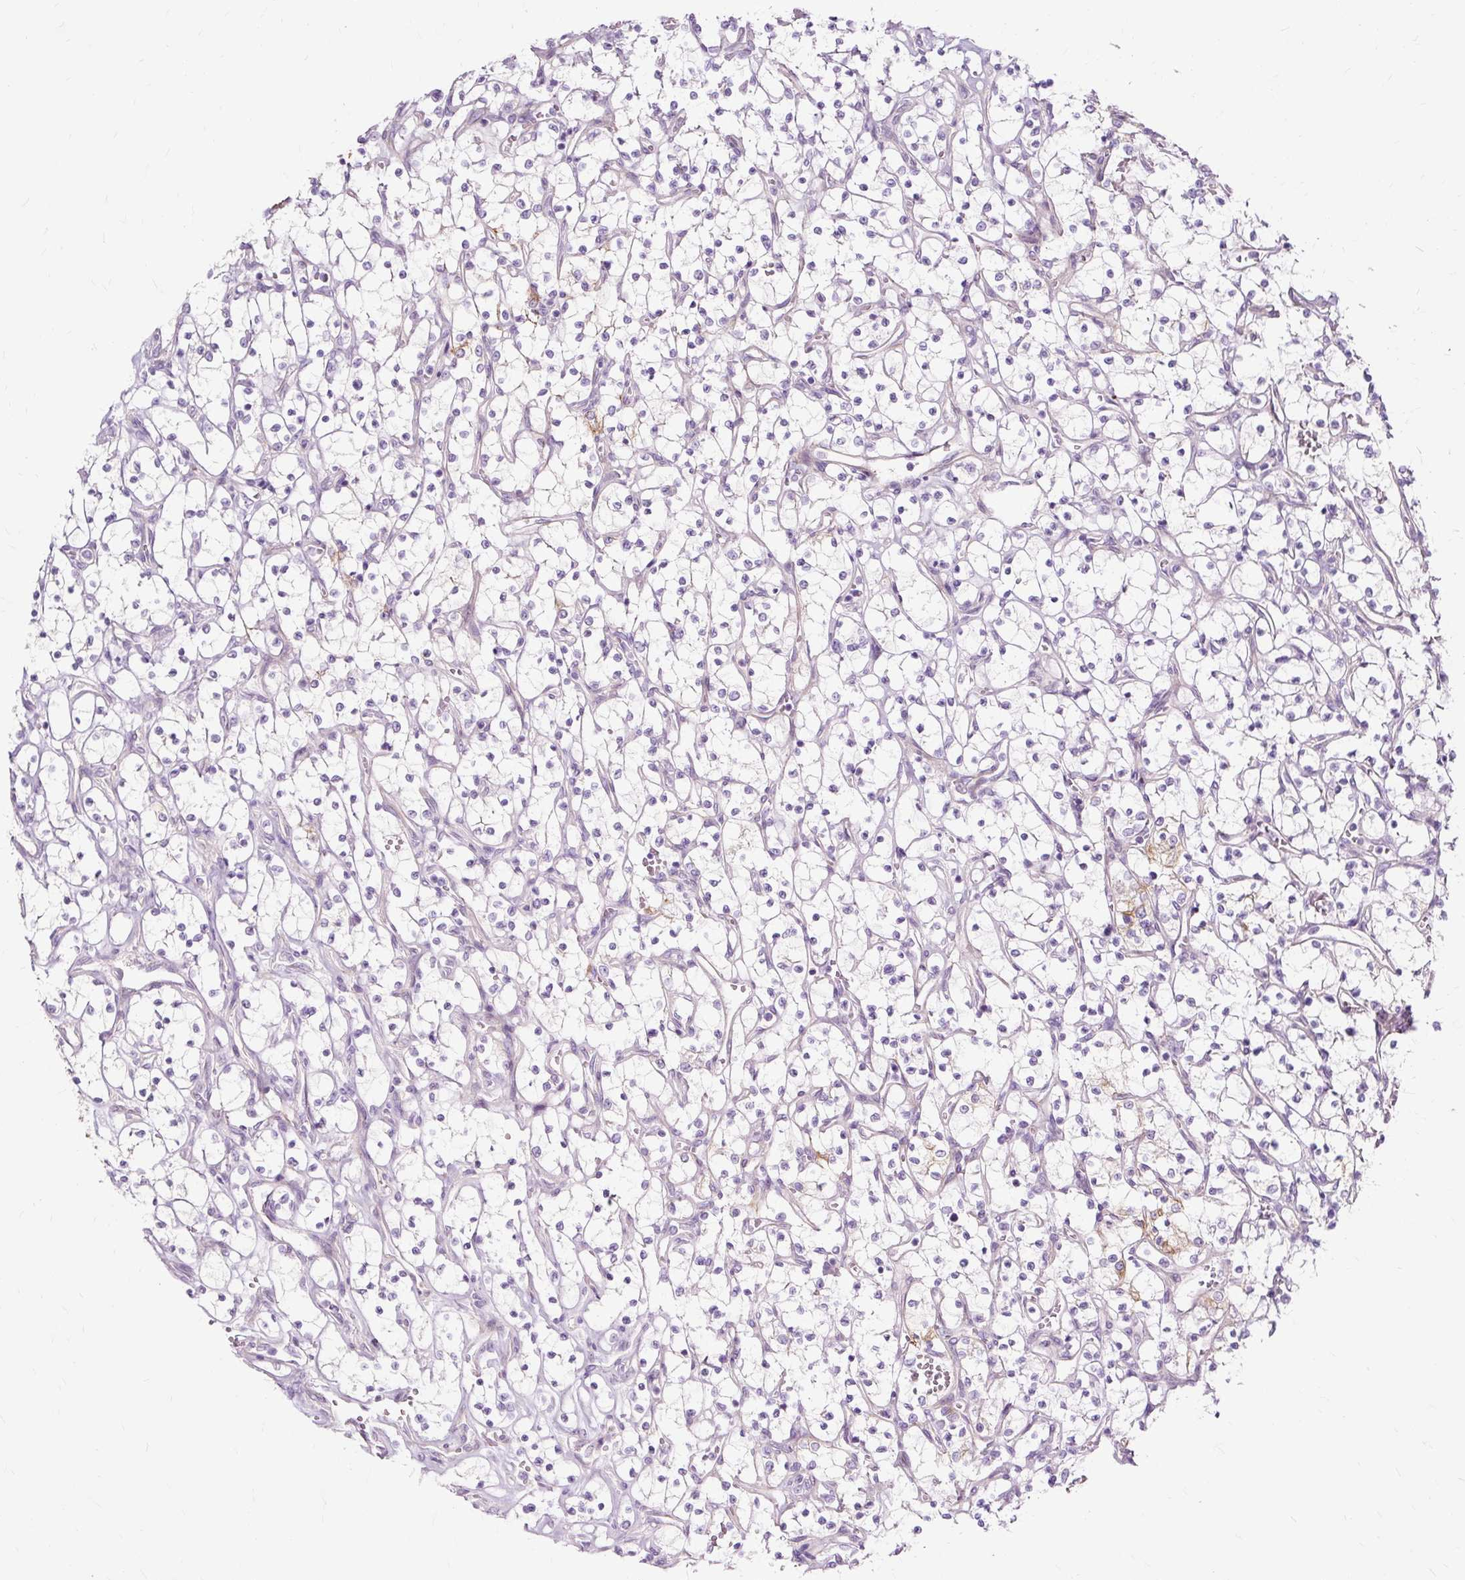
{"staining": {"intensity": "weak", "quantity": "<25%", "location": "cytoplasmic/membranous"}, "tissue": "renal cancer", "cell_type": "Tumor cells", "image_type": "cancer", "snomed": [{"axis": "morphology", "description": "Adenocarcinoma, NOS"}, {"axis": "topography", "description": "Kidney"}], "caption": "Immunohistochemistry (IHC) micrograph of renal cancer stained for a protein (brown), which exhibits no expression in tumor cells. Brightfield microscopy of immunohistochemistry (IHC) stained with DAB (3,3'-diaminobenzidine) (brown) and hematoxylin (blue), captured at high magnification.", "gene": "DCTN4", "patient": {"sex": "female", "age": 69}}